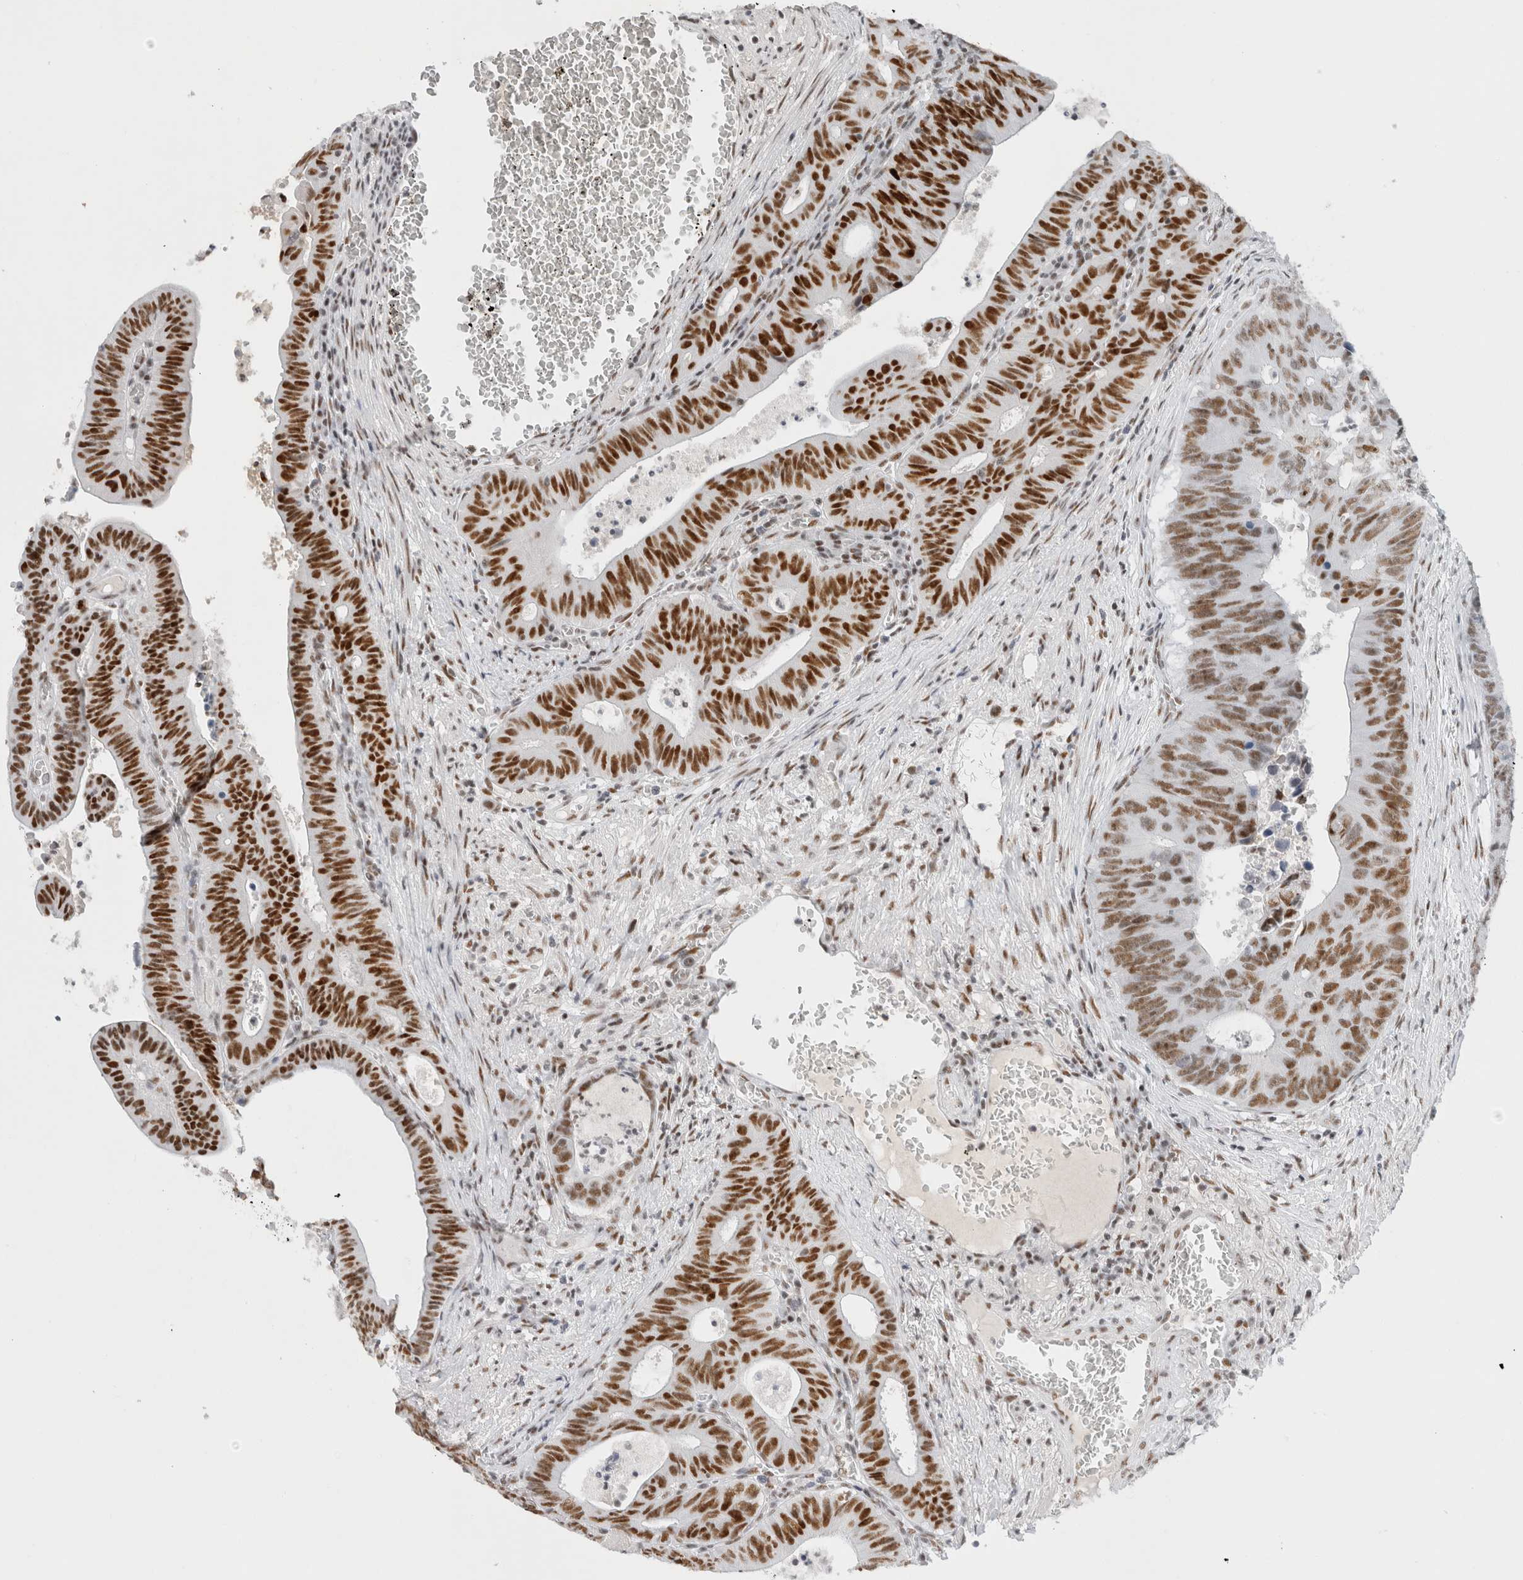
{"staining": {"intensity": "strong", "quantity": ">75%", "location": "nuclear"}, "tissue": "colorectal cancer", "cell_type": "Tumor cells", "image_type": "cancer", "snomed": [{"axis": "morphology", "description": "Adenocarcinoma, NOS"}, {"axis": "topography", "description": "Colon"}], "caption": "Brown immunohistochemical staining in human colorectal cancer exhibits strong nuclear staining in about >75% of tumor cells. (Stains: DAB (3,3'-diaminobenzidine) in brown, nuclei in blue, Microscopy: brightfield microscopy at high magnification).", "gene": "COPS7A", "patient": {"sex": "male", "age": 87}}